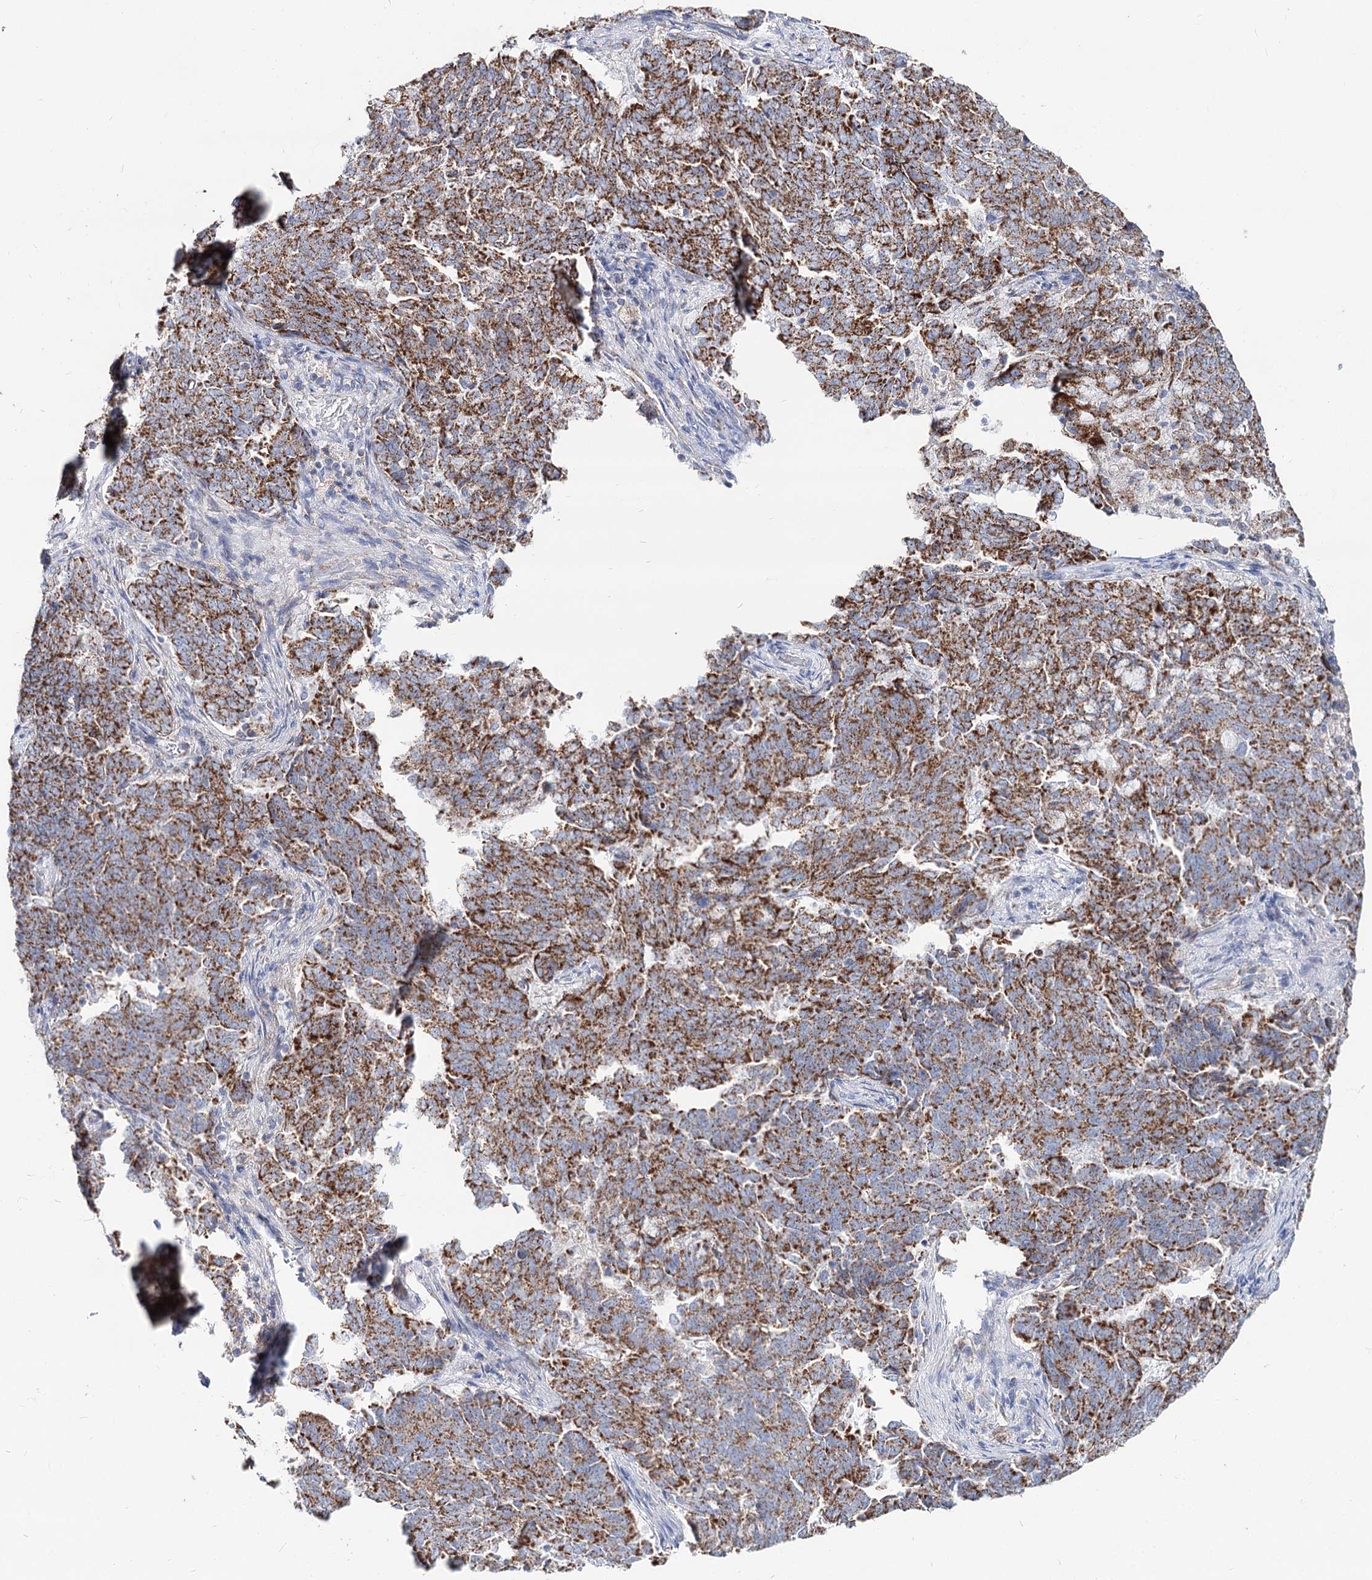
{"staining": {"intensity": "moderate", "quantity": ">75%", "location": "cytoplasmic/membranous"}, "tissue": "endometrial cancer", "cell_type": "Tumor cells", "image_type": "cancer", "snomed": [{"axis": "morphology", "description": "Adenocarcinoma, NOS"}, {"axis": "topography", "description": "Endometrium"}], "caption": "Human endometrial cancer stained with a brown dye exhibits moderate cytoplasmic/membranous positive staining in approximately >75% of tumor cells.", "gene": "MCCC2", "patient": {"sex": "female", "age": 80}}